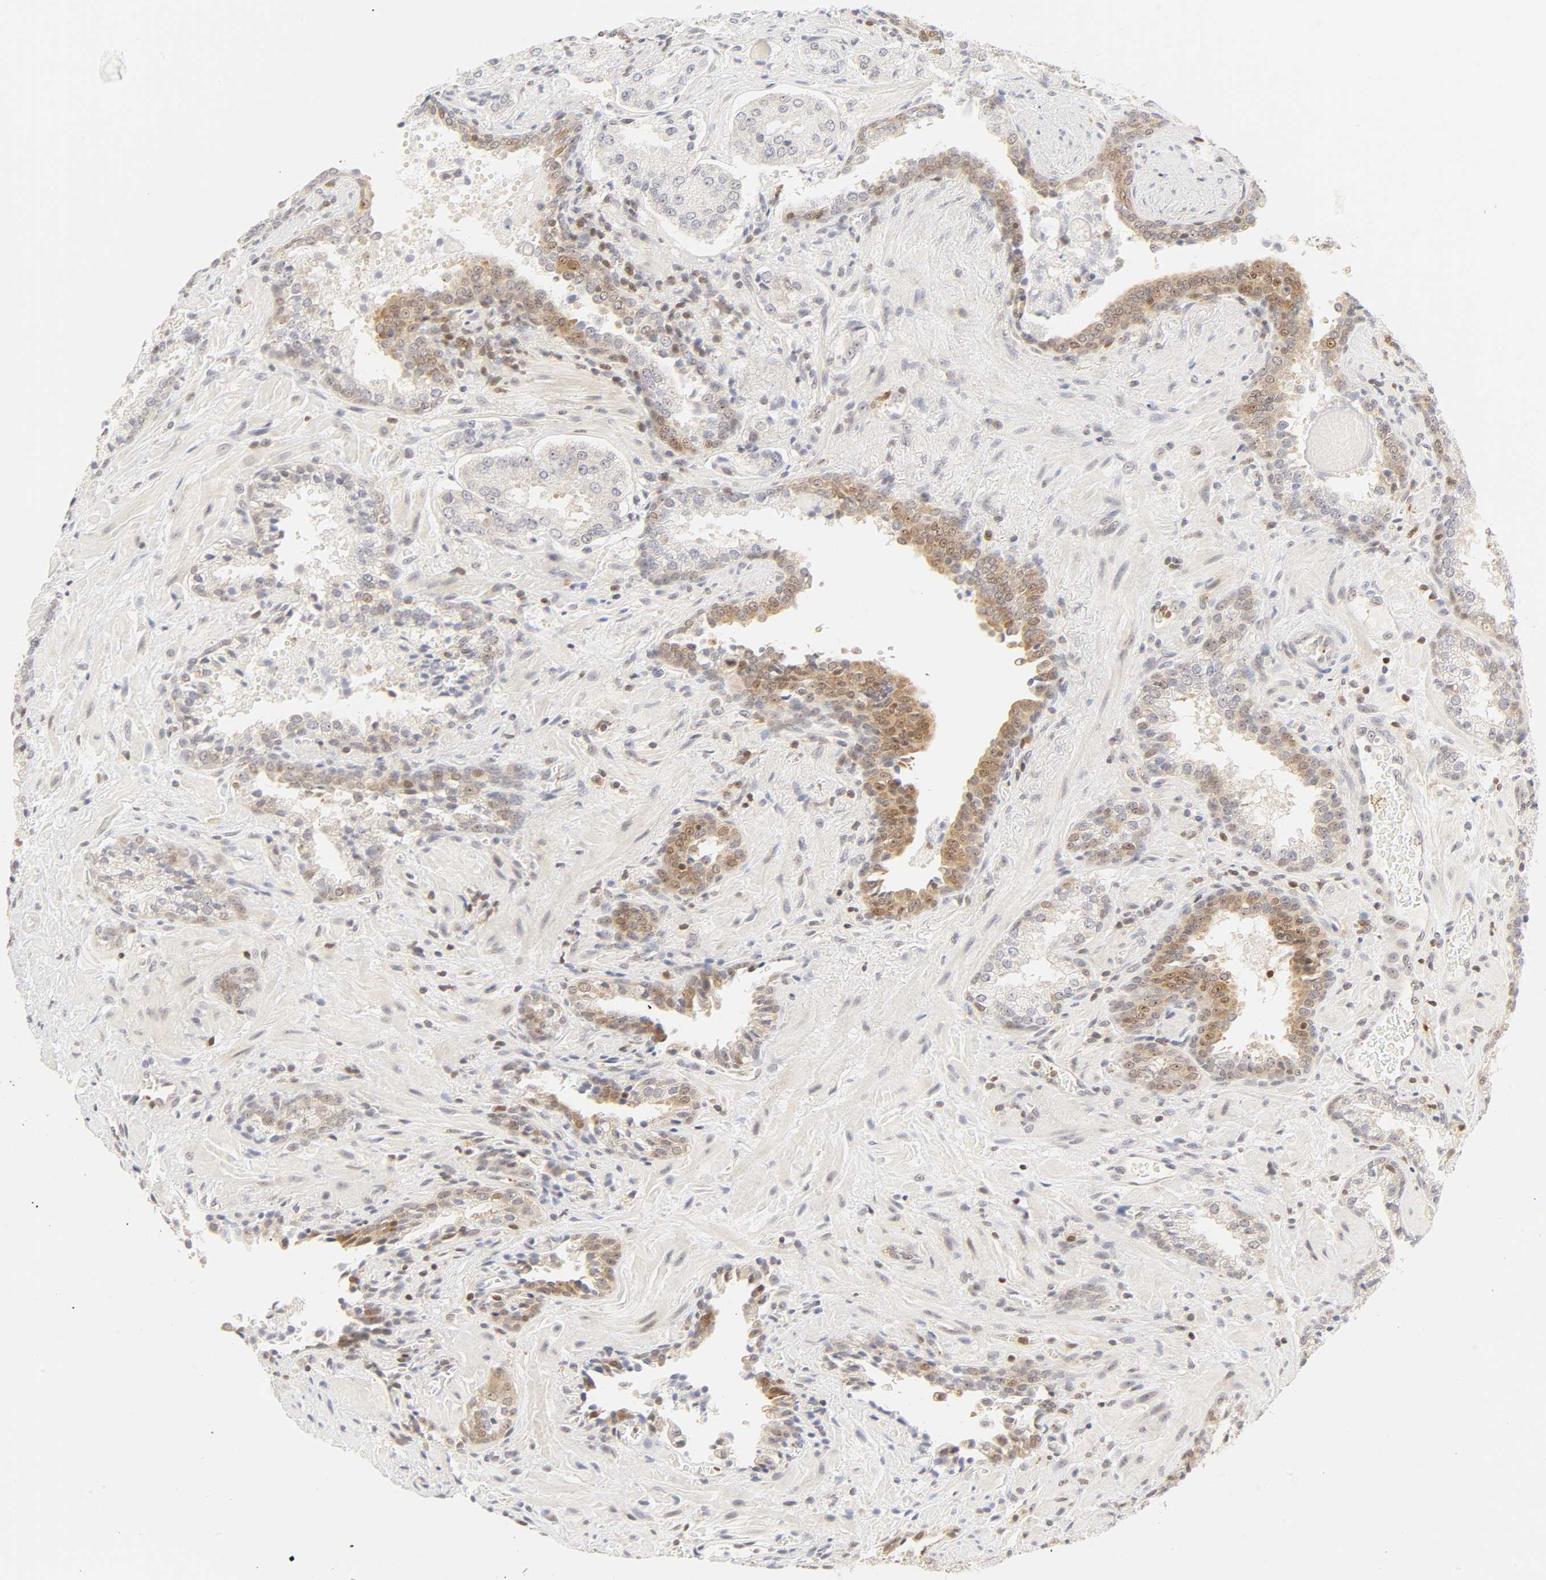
{"staining": {"intensity": "moderate", "quantity": "<25%", "location": "cytoplasmic/membranous"}, "tissue": "prostate cancer", "cell_type": "Tumor cells", "image_type": "cancer", "snomed": [{"axis": "morphology", "description": "Adenocarcinoma, High grade"}, {"axis": "topography", "description": "Prostate"}], "caption": "Protein staining of adenocarcinoma (high-grade) (prostate) tissue reveals moderate cytoplasmic/membranous staining in approximately <25% of tumor cells. Using DAB (3,3'-diaminobenzidine) (brown) and hematoxylin (blue) stains, captured at high magnification using brightfield microscopy.", "gene": "KIF2A", "patient": {"sex": "male", "age": 58}}